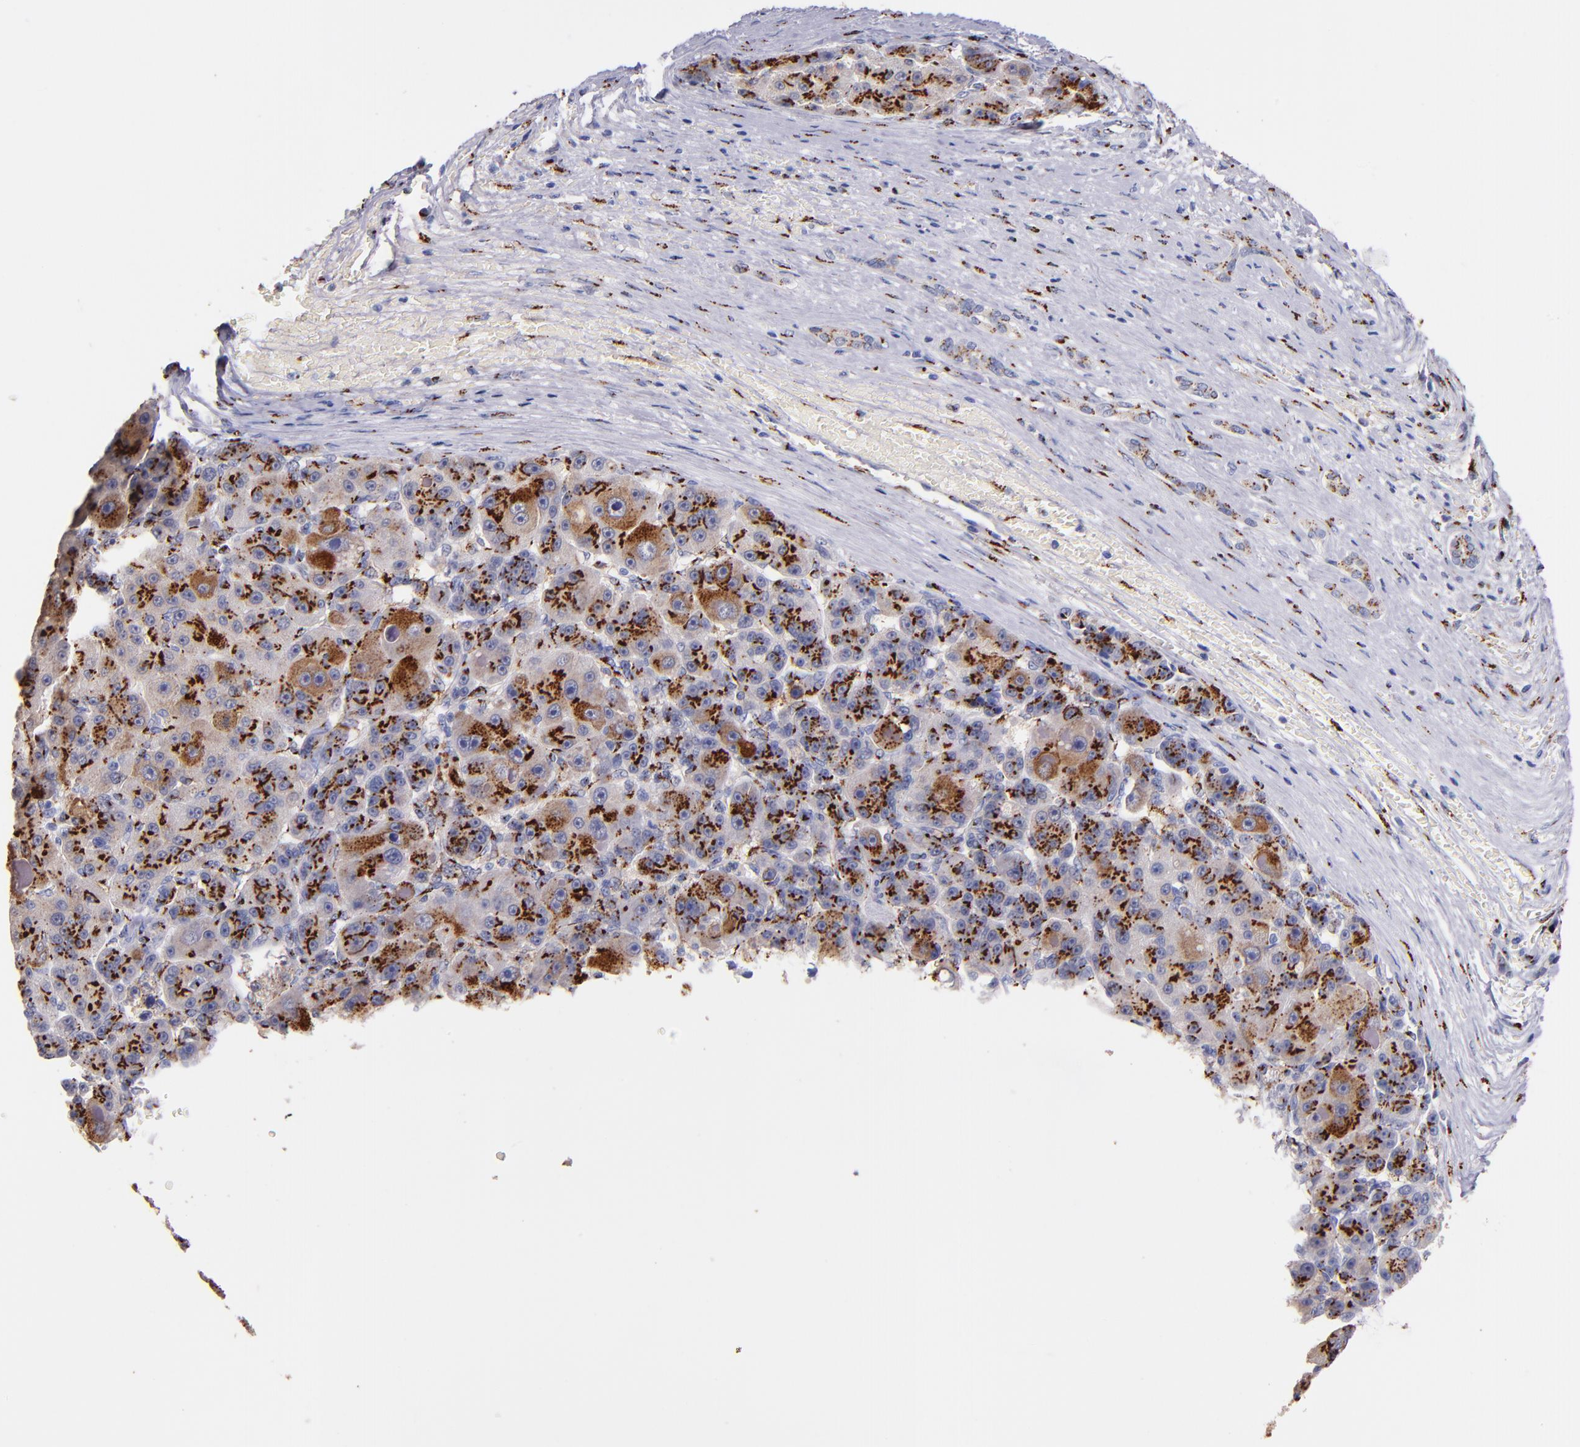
{"staining": {"intensity": "moderate", "quantity": ">75%", "location": "cytoplasmic/membranous"}, "tissue": "liver cancer", "cell_type": "Tumor cells", "image_type": "cancer", "snomed": [{"axis": "morphology", "description": "Carcinoma, Hepatocellular, NOS"}, {"axis": "topography", "description": "Liver"}], "caption": "IHC of liver cancer demonstrates medium levels of moderate cytoplasmic/membranous expression in approximately >75% of tumor cells.", "gene": "GOLIM4", "patient": {"sex": "male", "age": 76}}